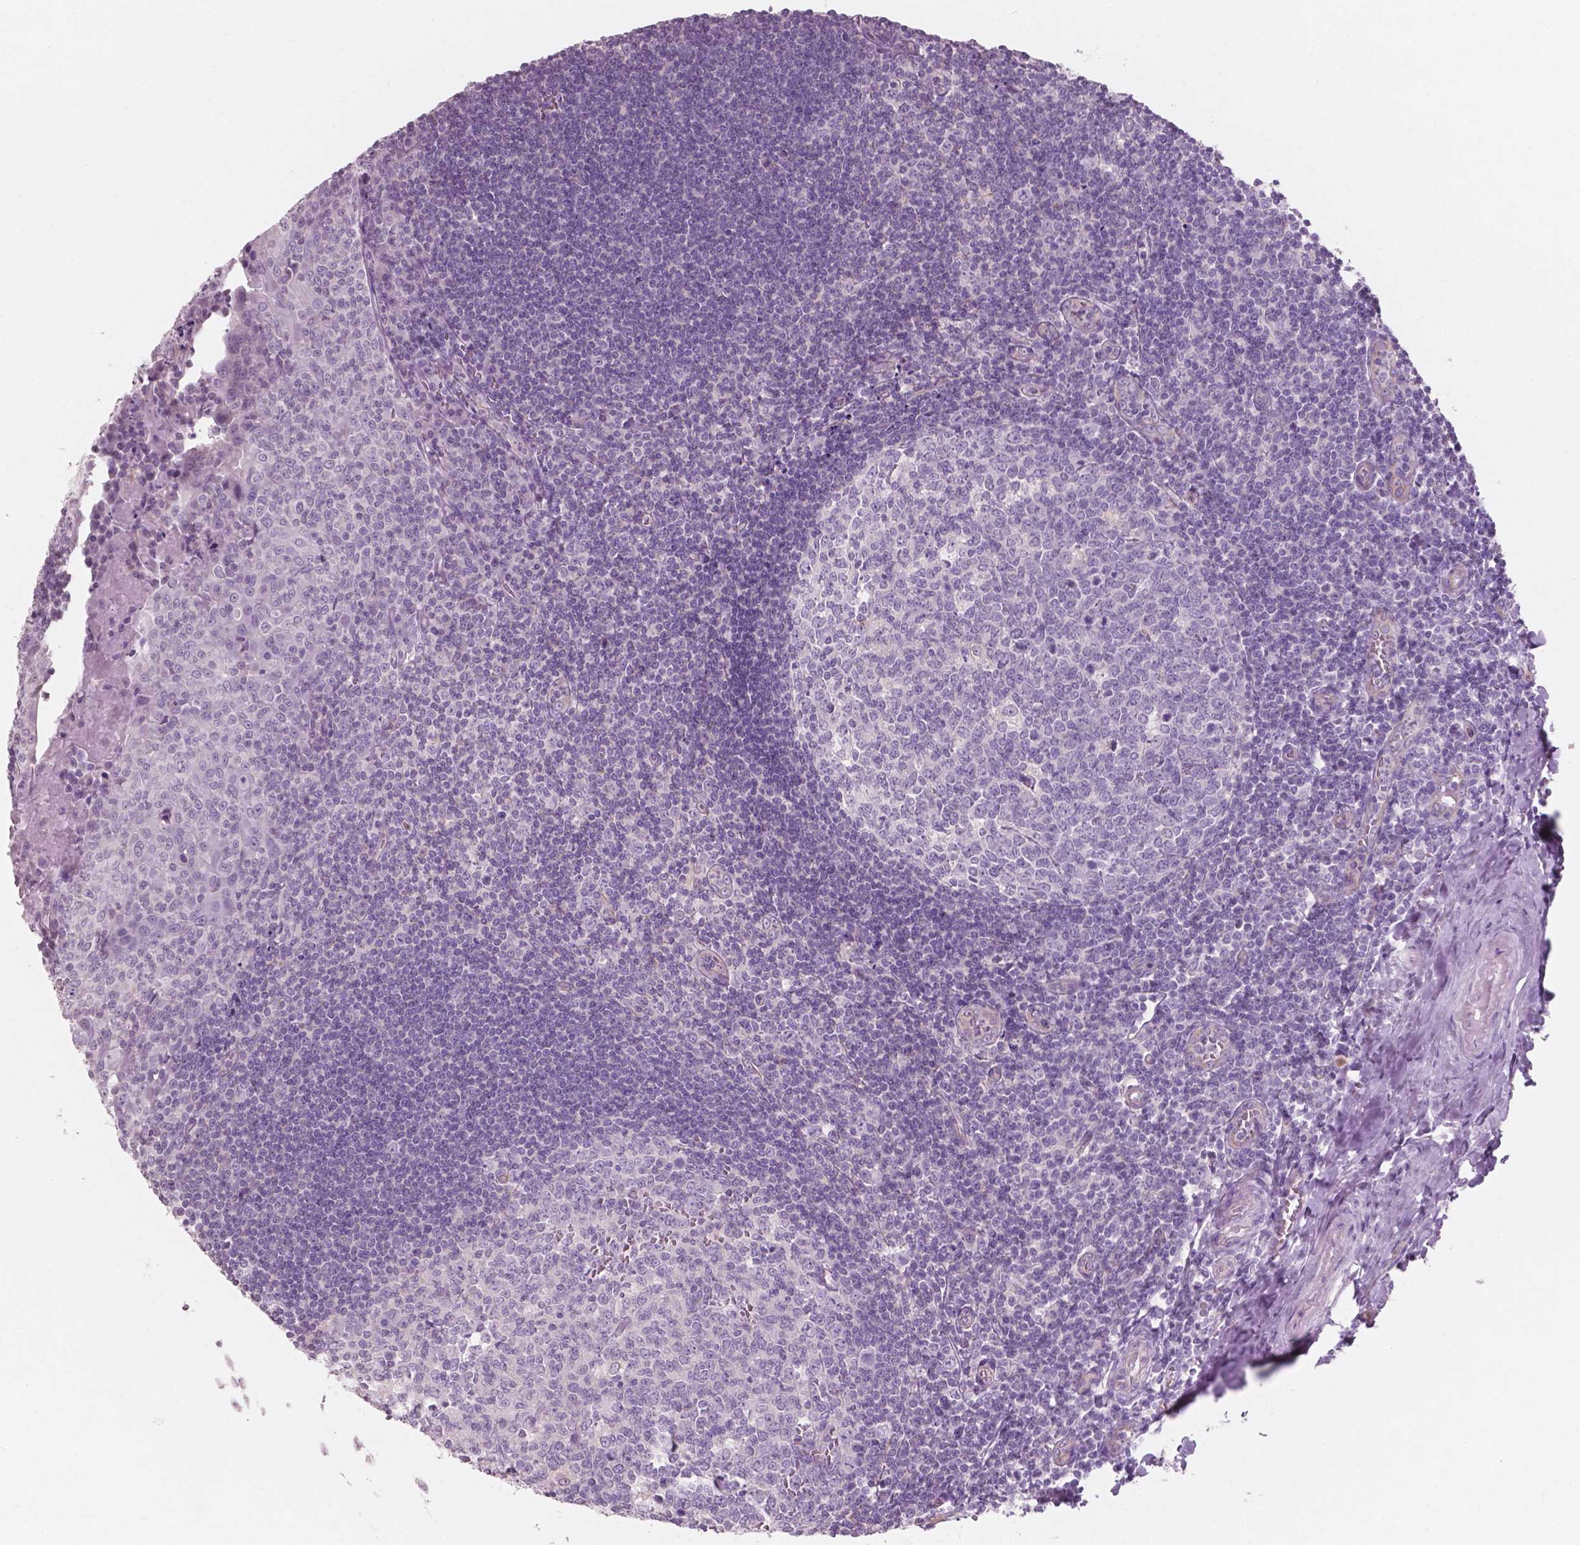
{"staining": {"intensity": "negative", "quantity": "none", "location": "none"}, "tissue": "tonsil", "cell_type": "Germinal center cells", "image_type": "normal", "snomed": [{"axis": "morphology", "description": "Normal tissue, NOS"}, {"axis": "morphology", "description": "Inflammation, NOS"}, {"axis": "topography", "description": "Tonsil"}], "caption": "The immunohistochemistry (IHC) micrograph has no significant positivity in germinal center cells of tonsil.", "gene": "AWAT1", "patient": {"sex": "female", "age": 31}}